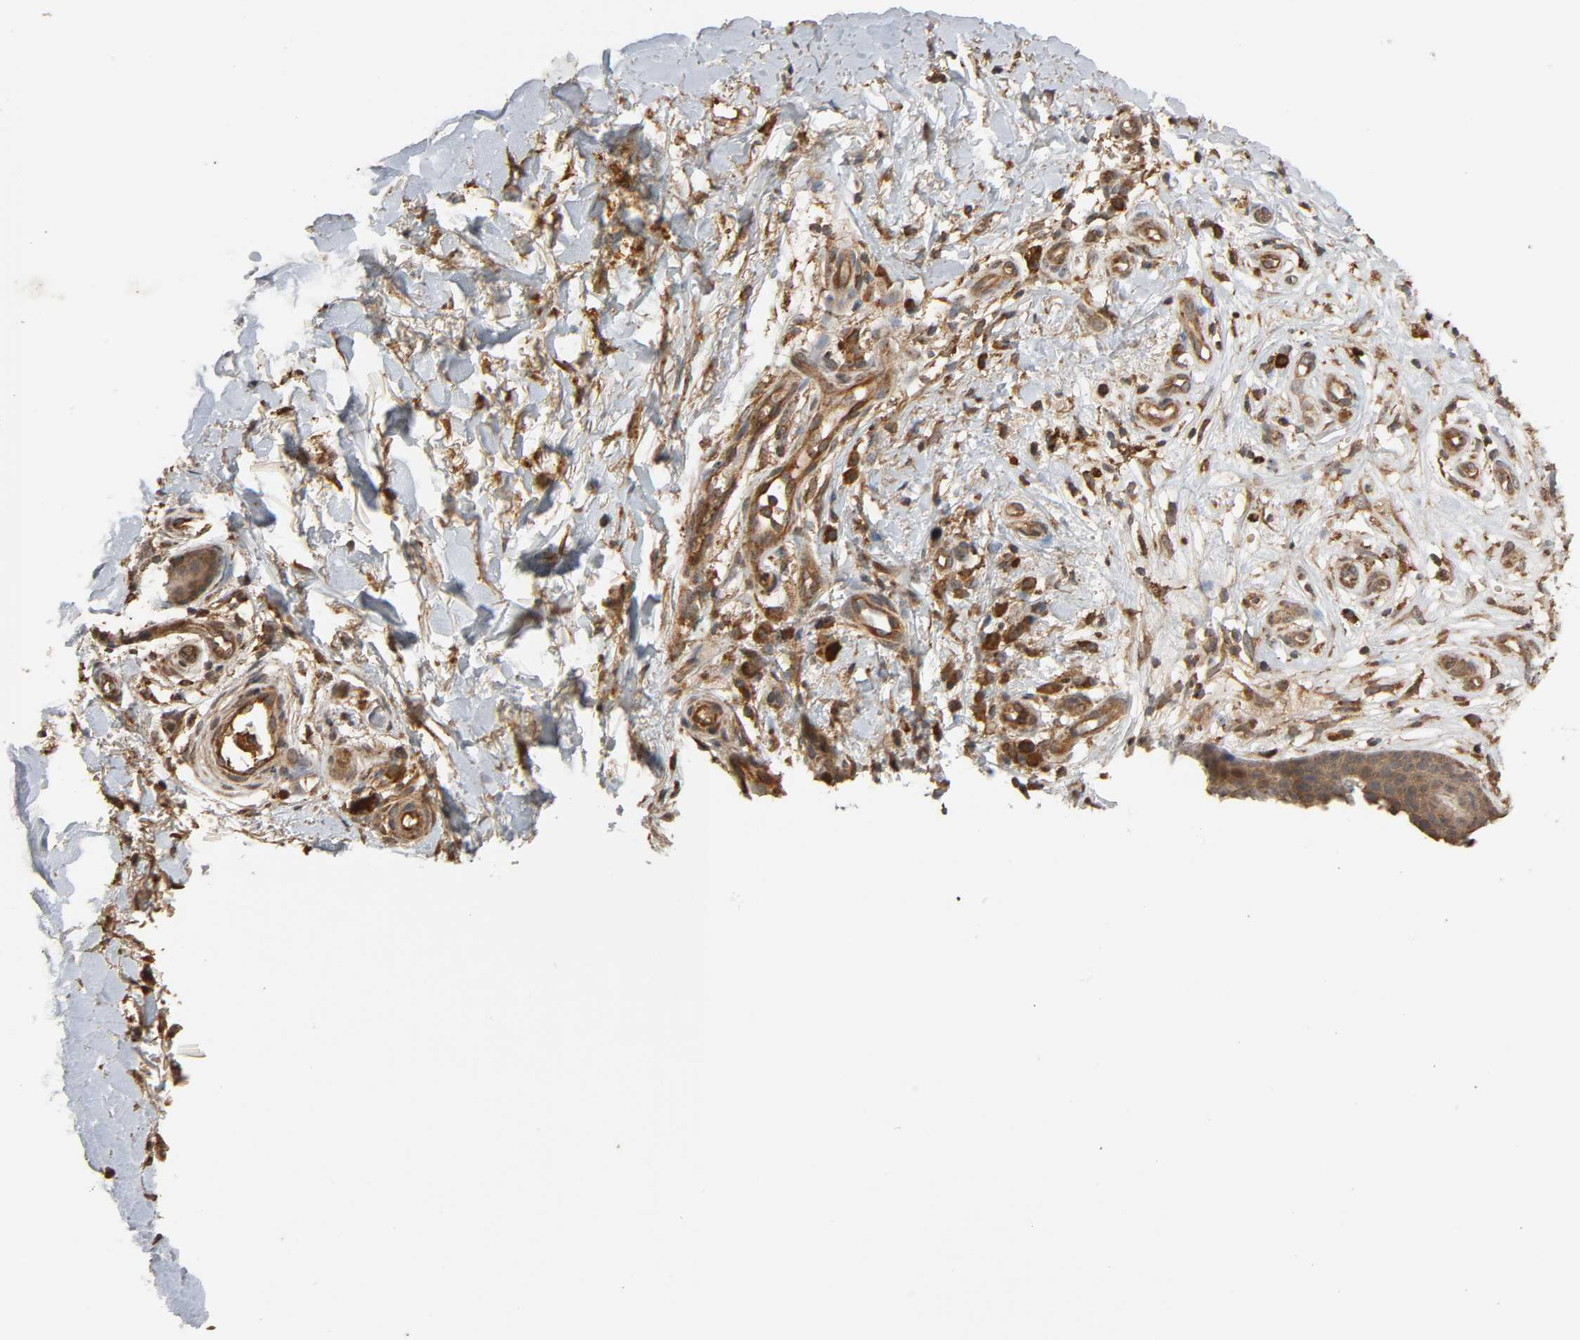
{"staining": {"intensity": "moderate", "quantity": ">75%", "location": "cytoplasmic/membranous"}, "tissue": "skin cancer", "cell_type": "Tumor cells", "image_type": "cancer", "snomed": [{"axis": "morphology", "description": "Squamous cell carcinoma, NOS"}, {"axis": "topography", "description": "Skin"}], "caption": "Moderate cytoplasmic/membranous staining is identified in approximately >75% of tumor cells in skin squamous cell carcinoma. (brown staining indicates protein expression, while blue staining denotes nuclei).", "gene": "MAP3K8", "patient": {"sex": "female", "age": 42}}